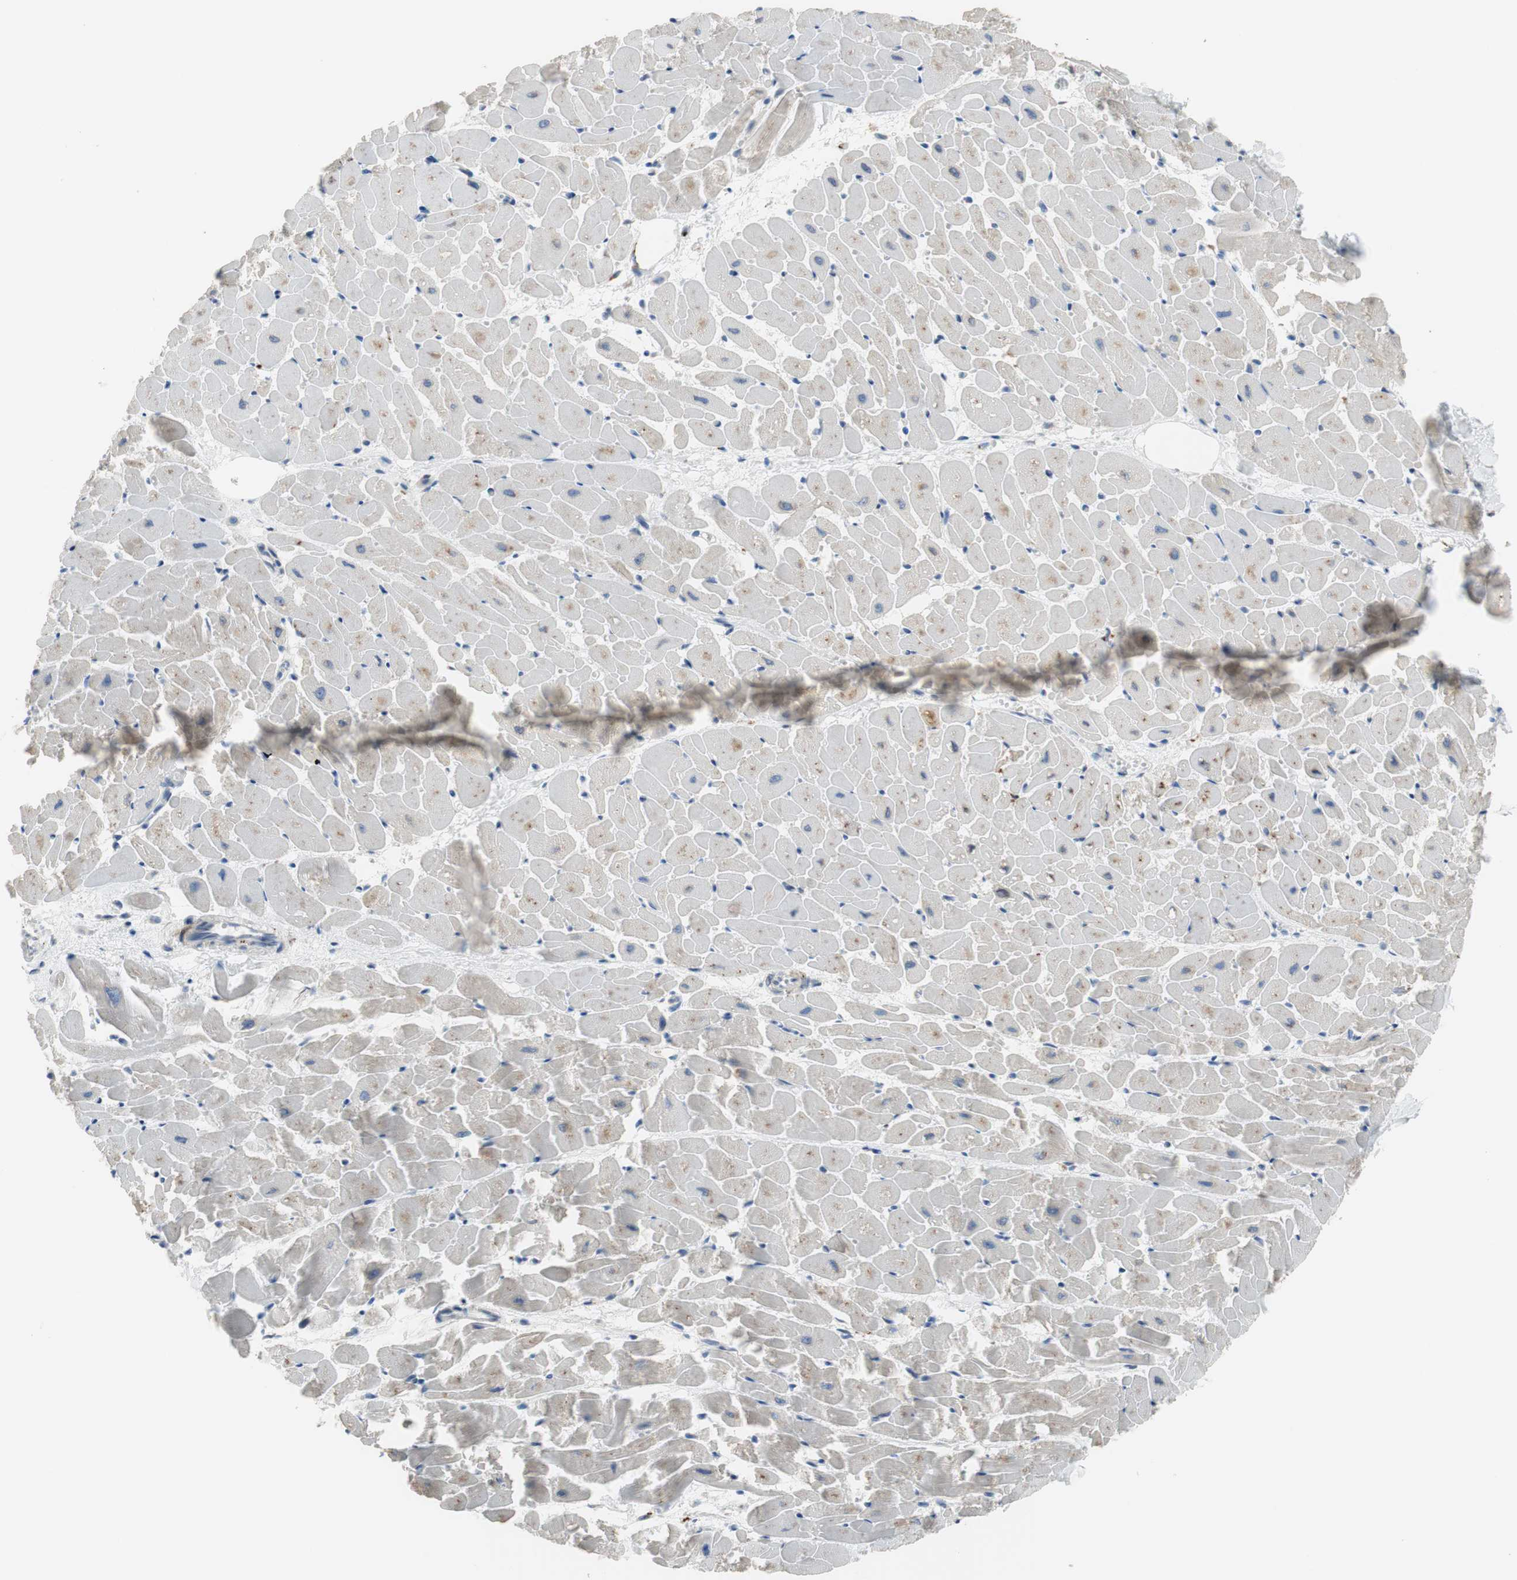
{"staining": {"intensity": "negative", "quantity": "none", "location": "none"}, "tissue": "heart muscle", "cell_type": "Cardiomyocytes", "image_type": "normal", "snomed": [{"axis": "morphology", "description": "Normal tissue, NOS"}, {"axis": "topography", "description": "Heart"}], "caption": "This is an IHC micrograph of normal human heart muscle. There is no staining in cardiomyocytes.", "gene": "TMED7", "patient": {"sex": "female", "age": 19}}